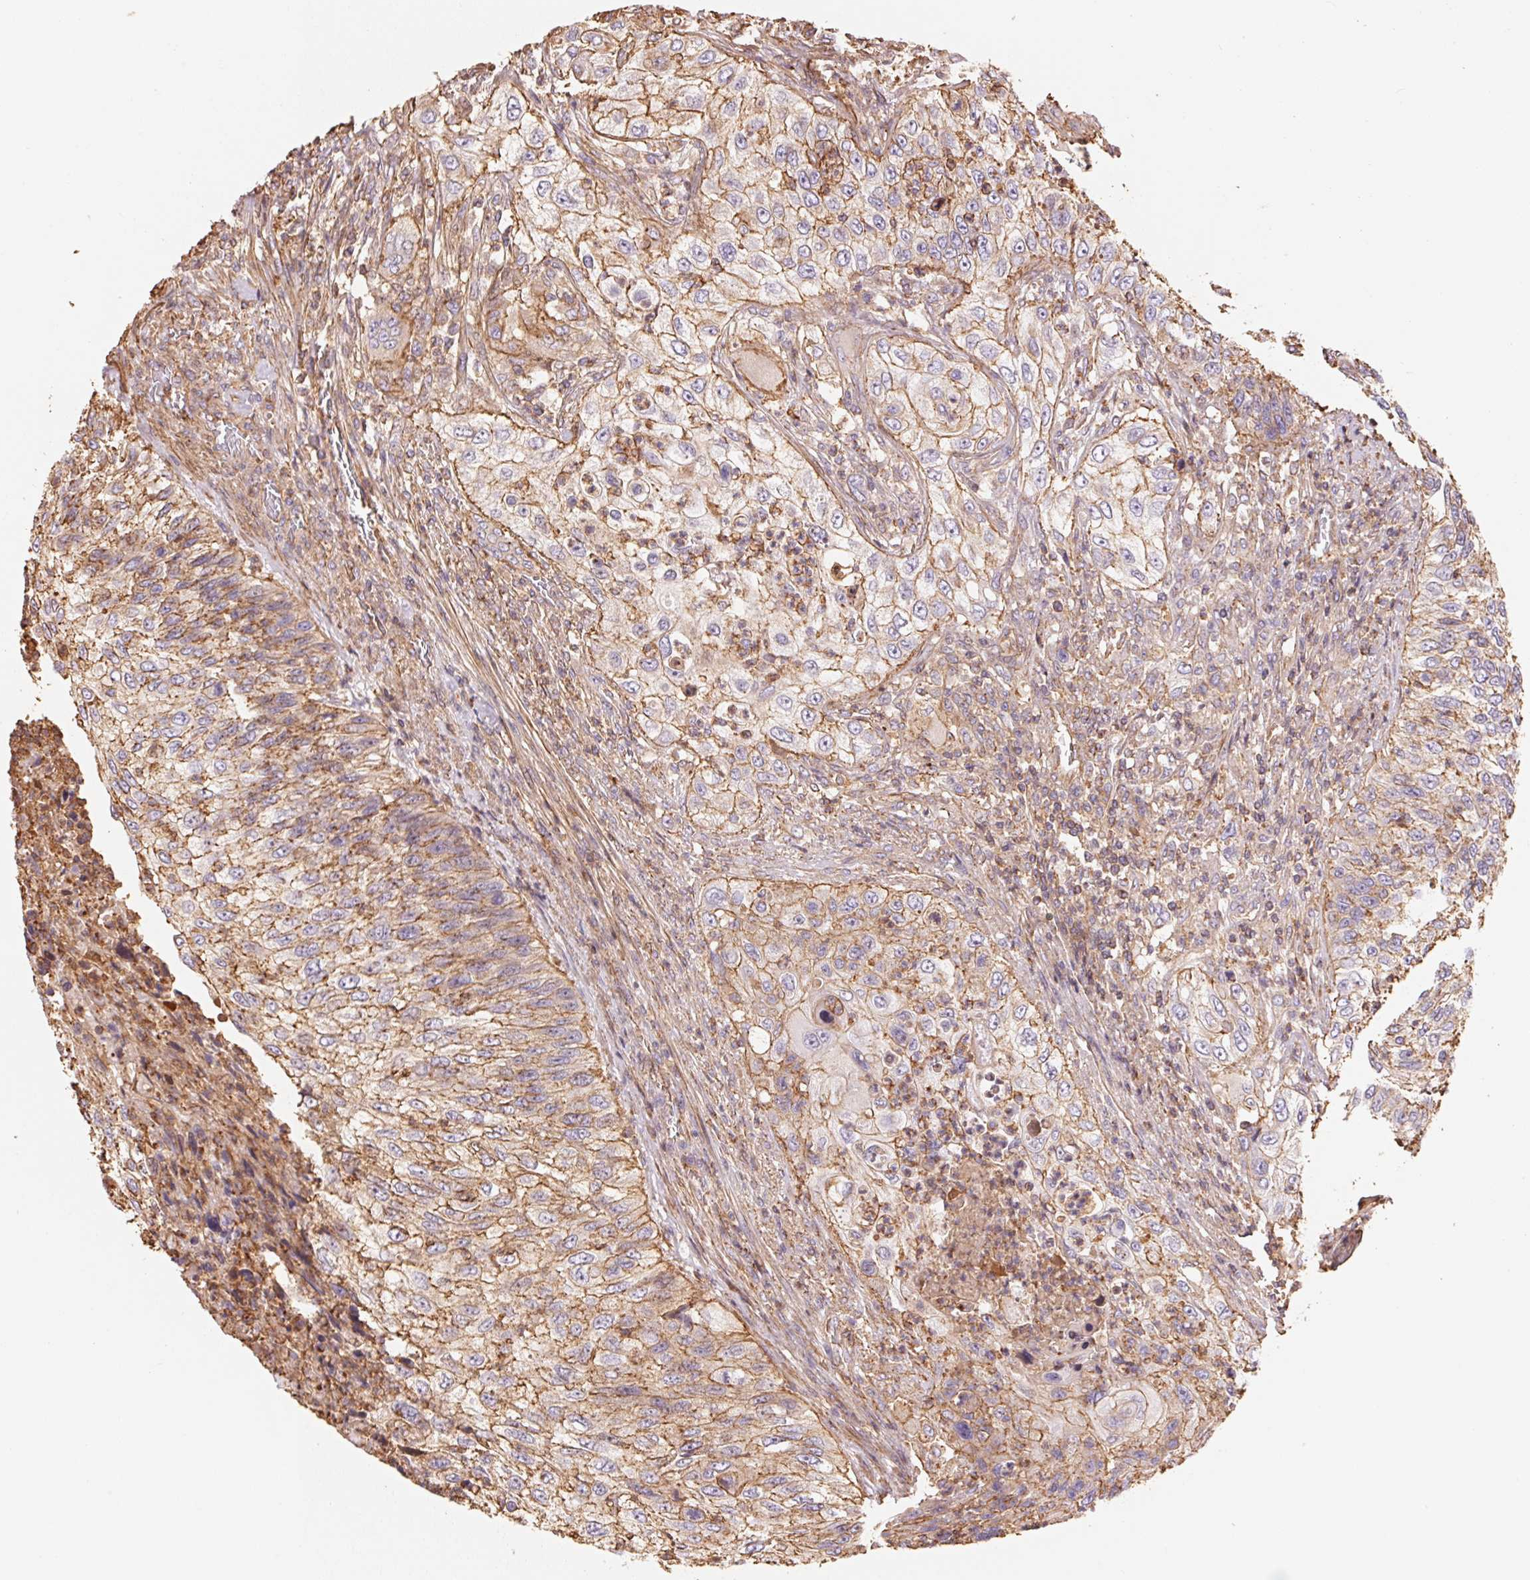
{"staining": {"intensity": "moderate", "quantity": ">75%", "location": "cytoplasmic/membranous"}, "tissue": "urothelial cancer", "cell_type": "Tumor cells", "image_type": "cancer", "snomed": [{"axis": "morphology", "description": "Urothelial carcinoma, High grade"}, {"axis": "topography", "description": "Urinary bladder"}], "caption": "Tumor cells exhibit moderate cytoplasmic/membranous expression in about >75% of cells in urothelial cancer.", "gene": "FRAS1", "patient": {"sex": "female", "age": 60}}